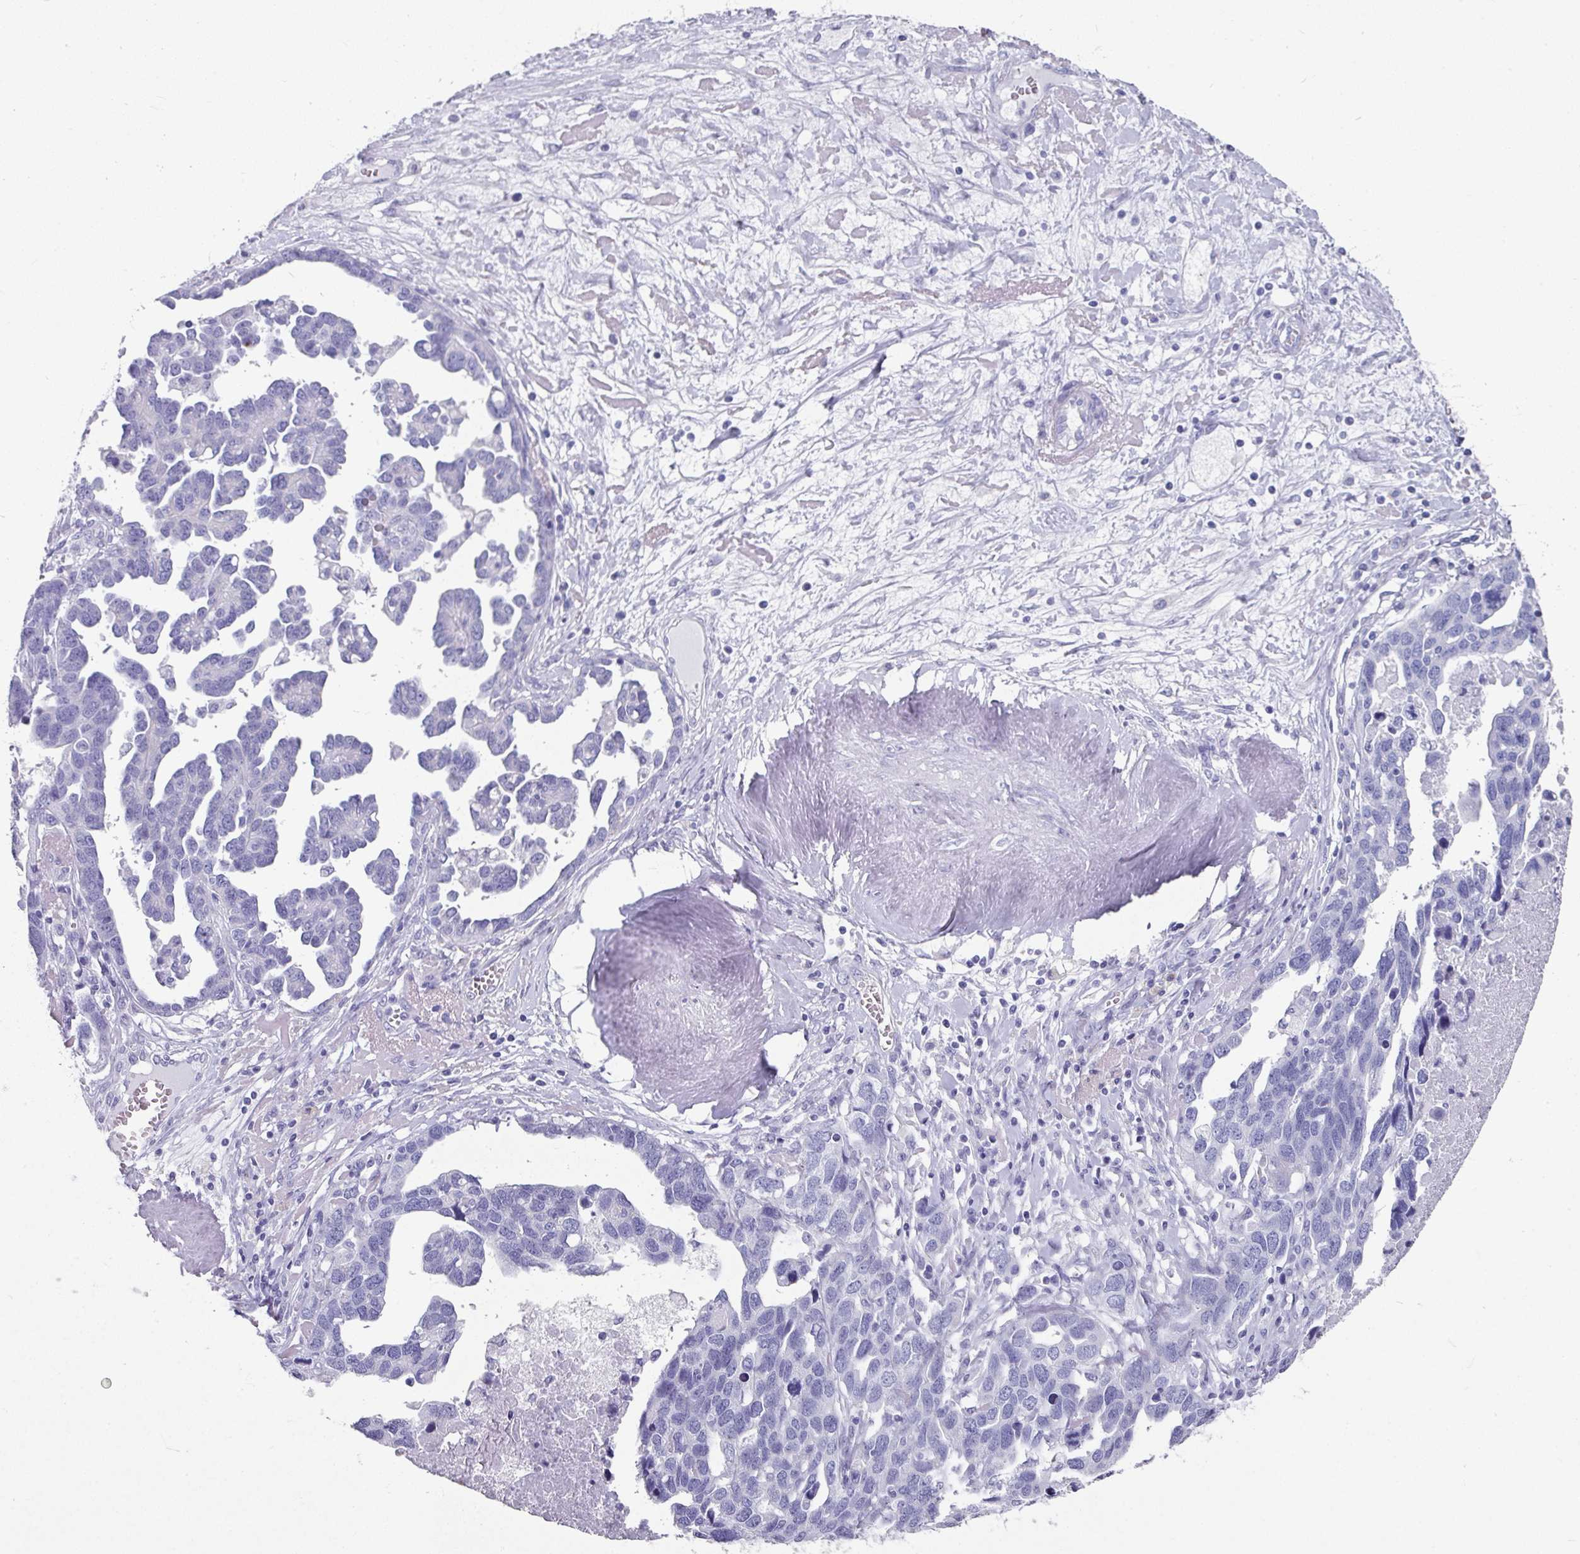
{"staining": {"intensity": "negative", "quantity": "none", "location": "none"}, "tissue": "ovarian cancer", "cell_type": "Tumor cells", "image_type": "cancer", "snomed": [{"axis": "morphology", "description": "Cystadenocarcinoma, serous, NOS"}, {"axis": "topography", "description": "Ovary"}], "caption": "Protein analysis of ovarian cancer (serous cystadenocarcinoma) demonstrates no significant expression in tumor cells.", "gene": "SETBP1", "patient": {"sex": "female", "age": 54}}